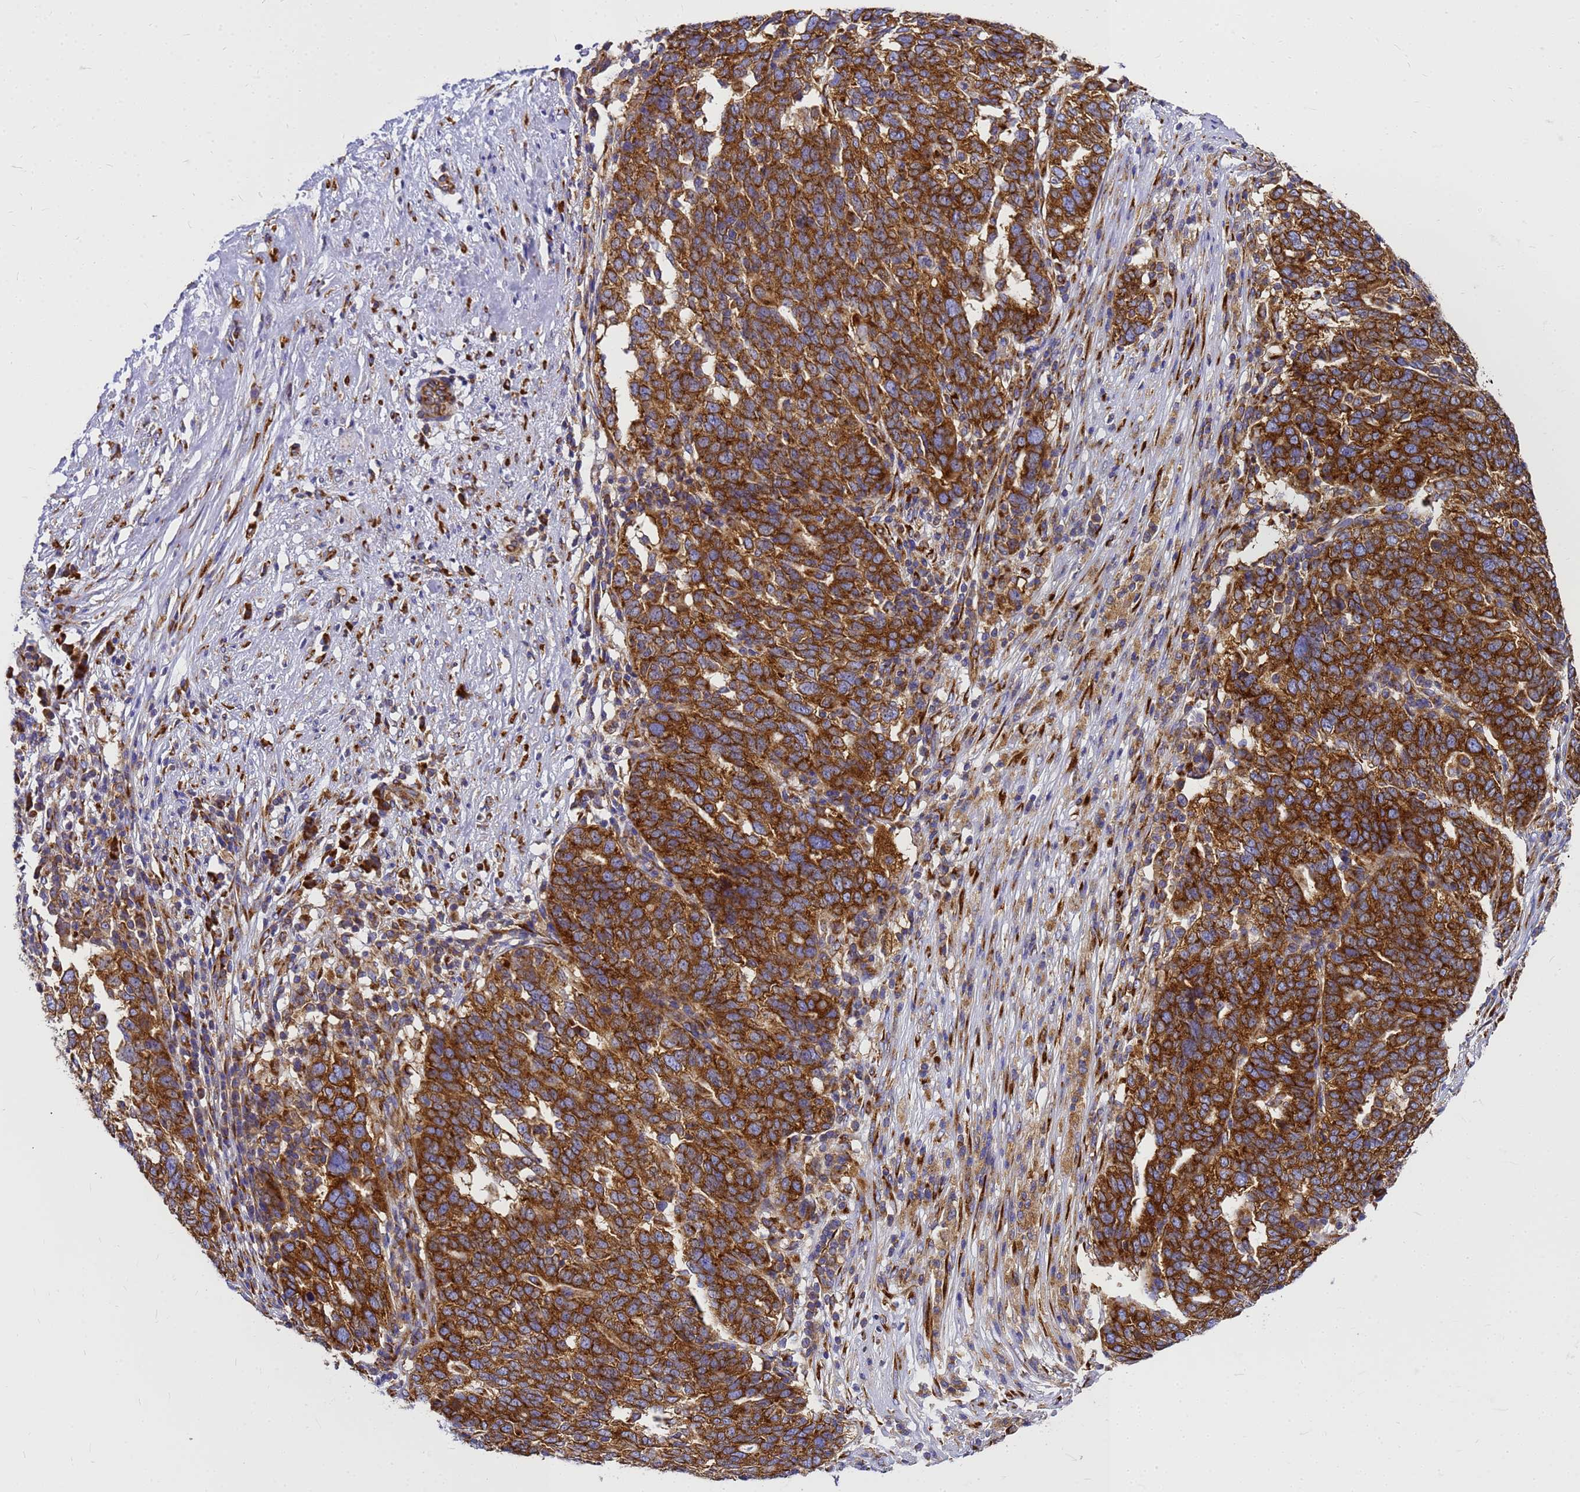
{"staining": {"intensity": "strong", "quantity": ">75%", "location": "cytoplasmic/membranous"}, "tissue": "ovarian cancer", "cell_type": "Tumor cells", "image_type": "cancer", "snomed": [{"axis": "morphology", "description": "Cystadenocarcinoma, serous, NOS"}, {"axis": "topography", "description": "Ovary"}], "caption": "IHC of human ovarian cancer shows high levels of strong cytoplasmic/membranous staining in about >75% of tumor cells. (Stains: DAB (3,3'-diaminobenzidine) in brown, nuclei in blue, Microscopy: brightfield microscopy at high magnification).", "gene": "EEF1D", "patient": {"sex": "female", "age": 59}}